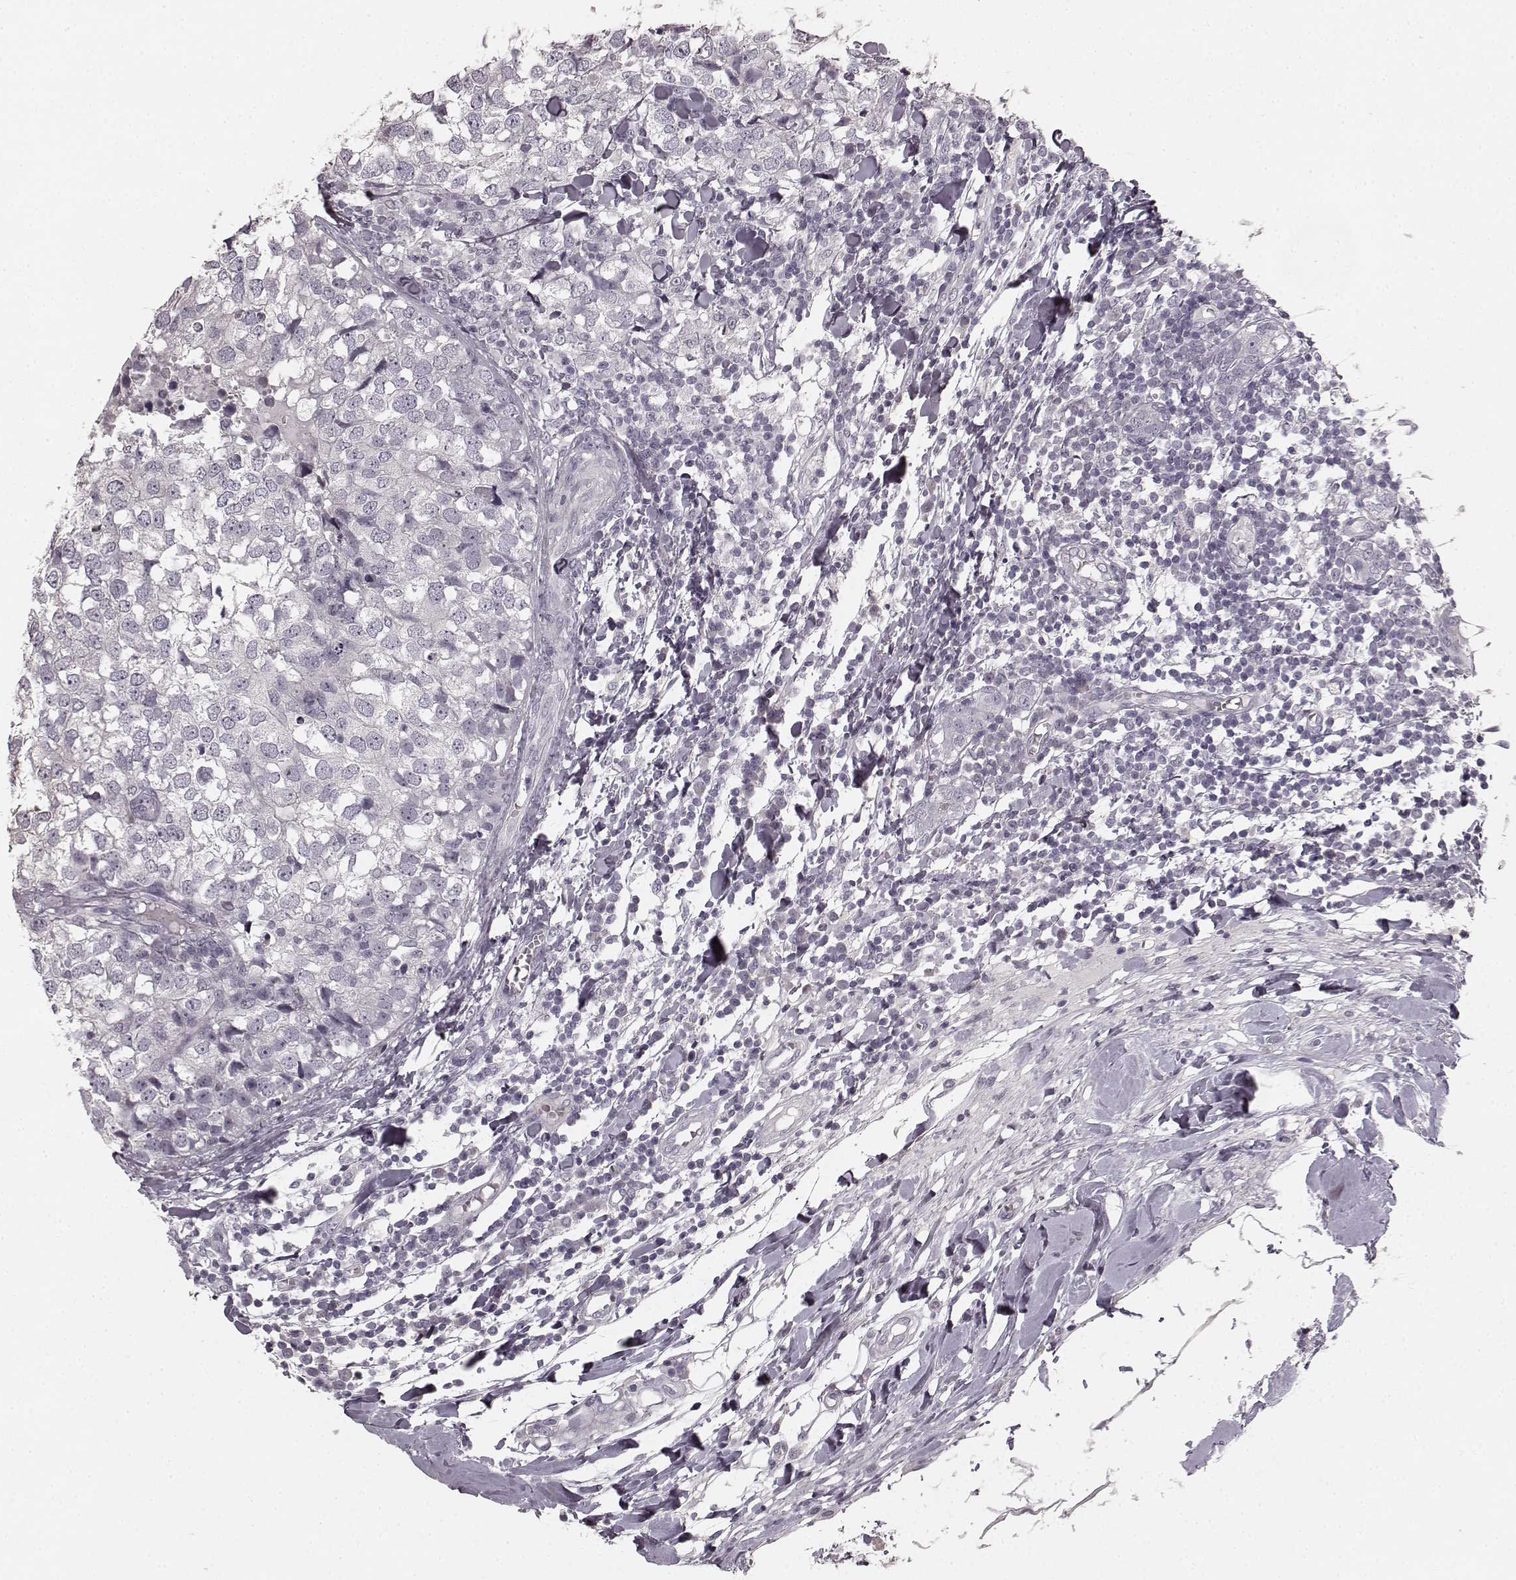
{"staining": {"intensity": "negative", "quantity": "none", "location": "none"}, "tissue": "breast cancer", "cell_type": "Tumor cells", "image_type": "cancer", "snomed": [{"axis": "morphology", "description": "Duct carcinoma"}, {"axis": "topography", "description": "Breast"}], "caption": "The histopathology image shows no significant positivity in tumor cells of breast infiltrating ductal carcinoma.", "gene": "RIT2", "patient": {"sex": "female", "age": 30}}